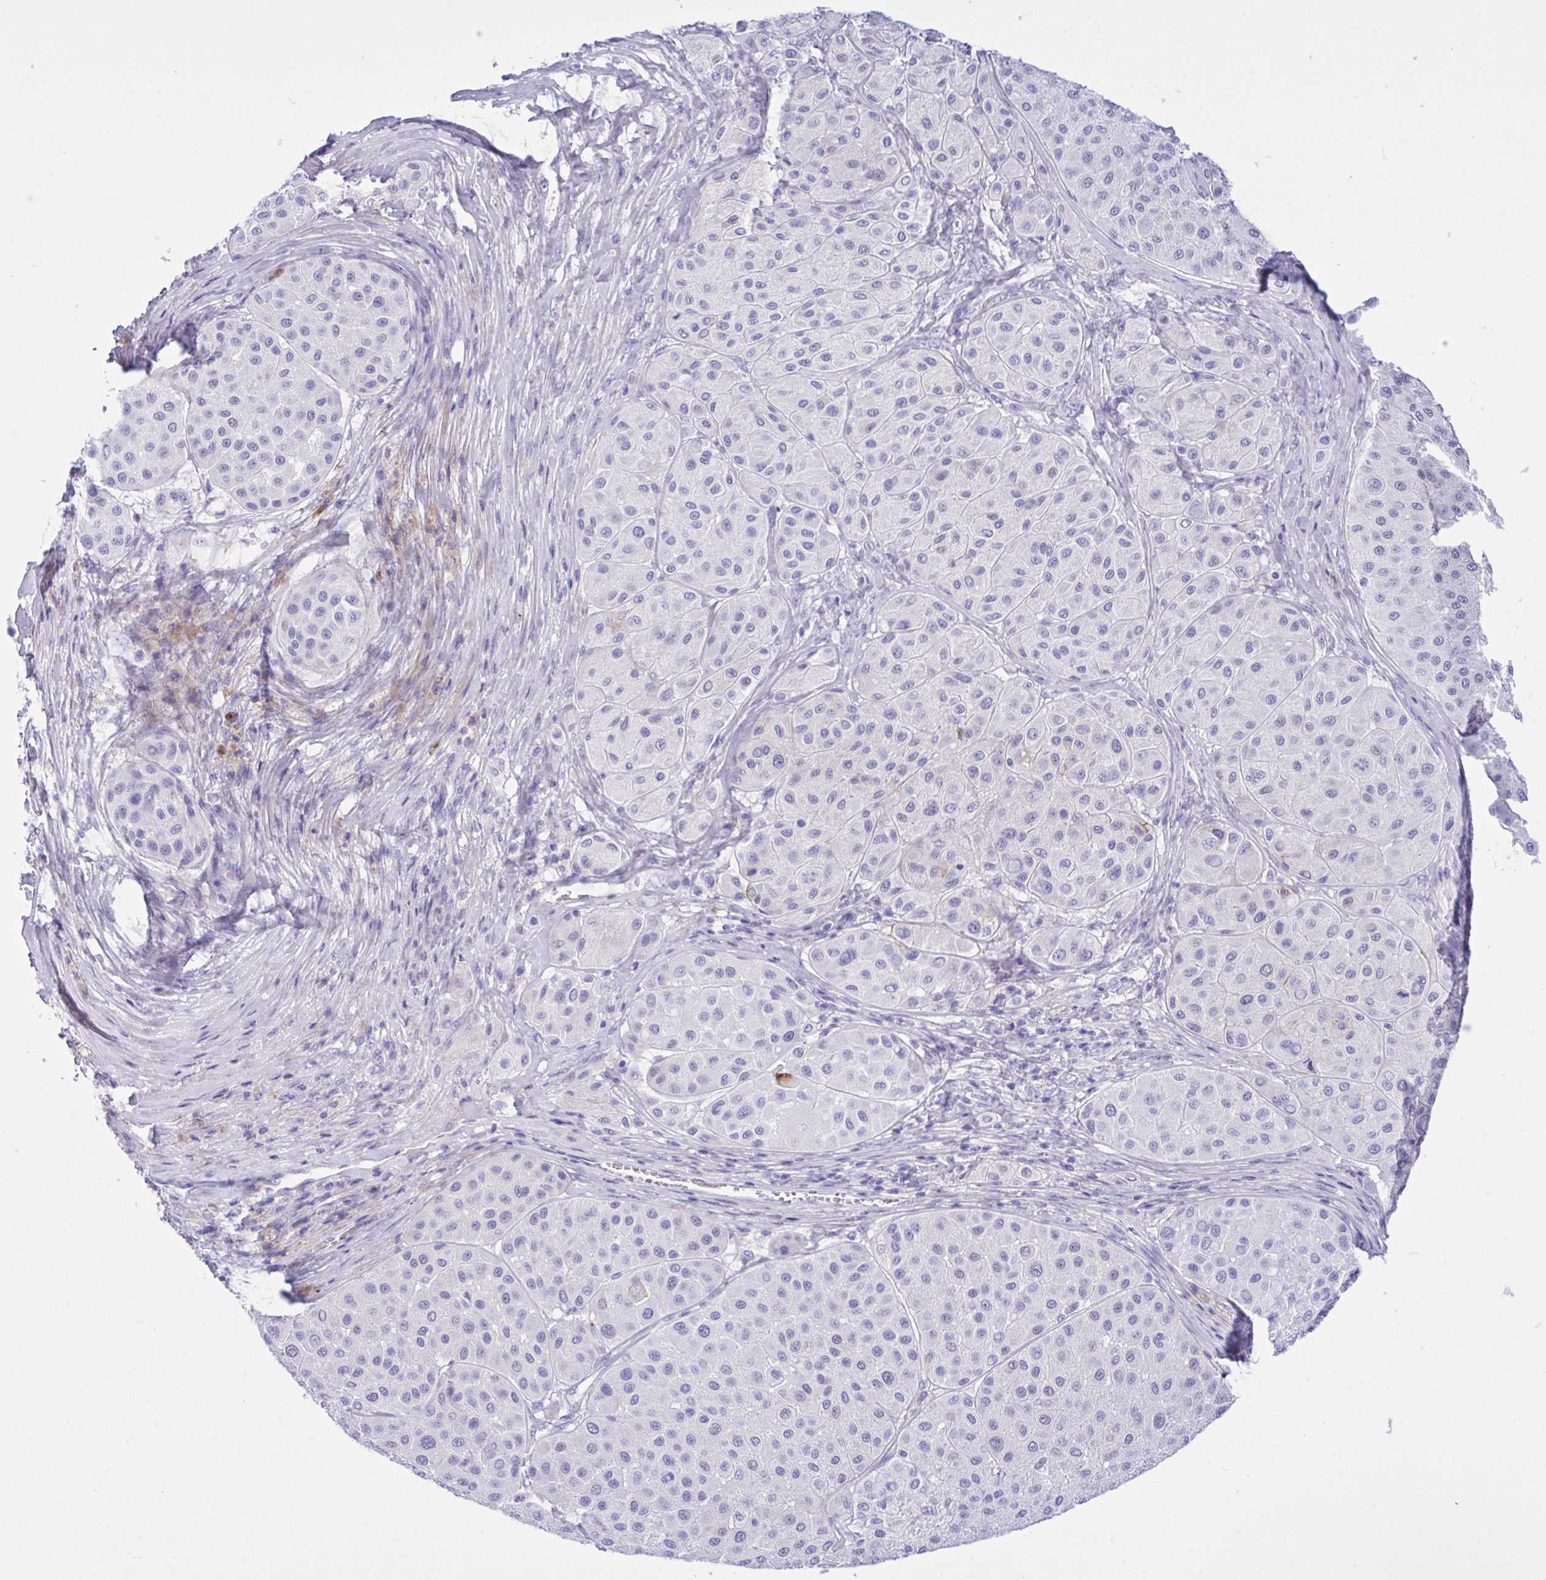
{"staining": {"intensity": "negative", "quantity": "none", "location": "none"}, "tissue": "melanoma", "cell_type": "Tumor cells", "image_type": "cancer", "snomed": [{"axis": "morphology", "description": "Malignant melanoma, Metastatic site"}, {"axis": "topography", "description": "Smooth muscle"}], "caption": "Immunohistochemistry histopathology image of neoplastic tissue: melanoma stained with DAB (3,3'-diaminobenzidine) shows no significant protein expression in tumor cells. (DAB (3,3'-diaminobenzidine) immunohistochemistry with hematoxylin counter stain).", "gene": "BEX5", "patient": {"sex": "male", "age": 41}}